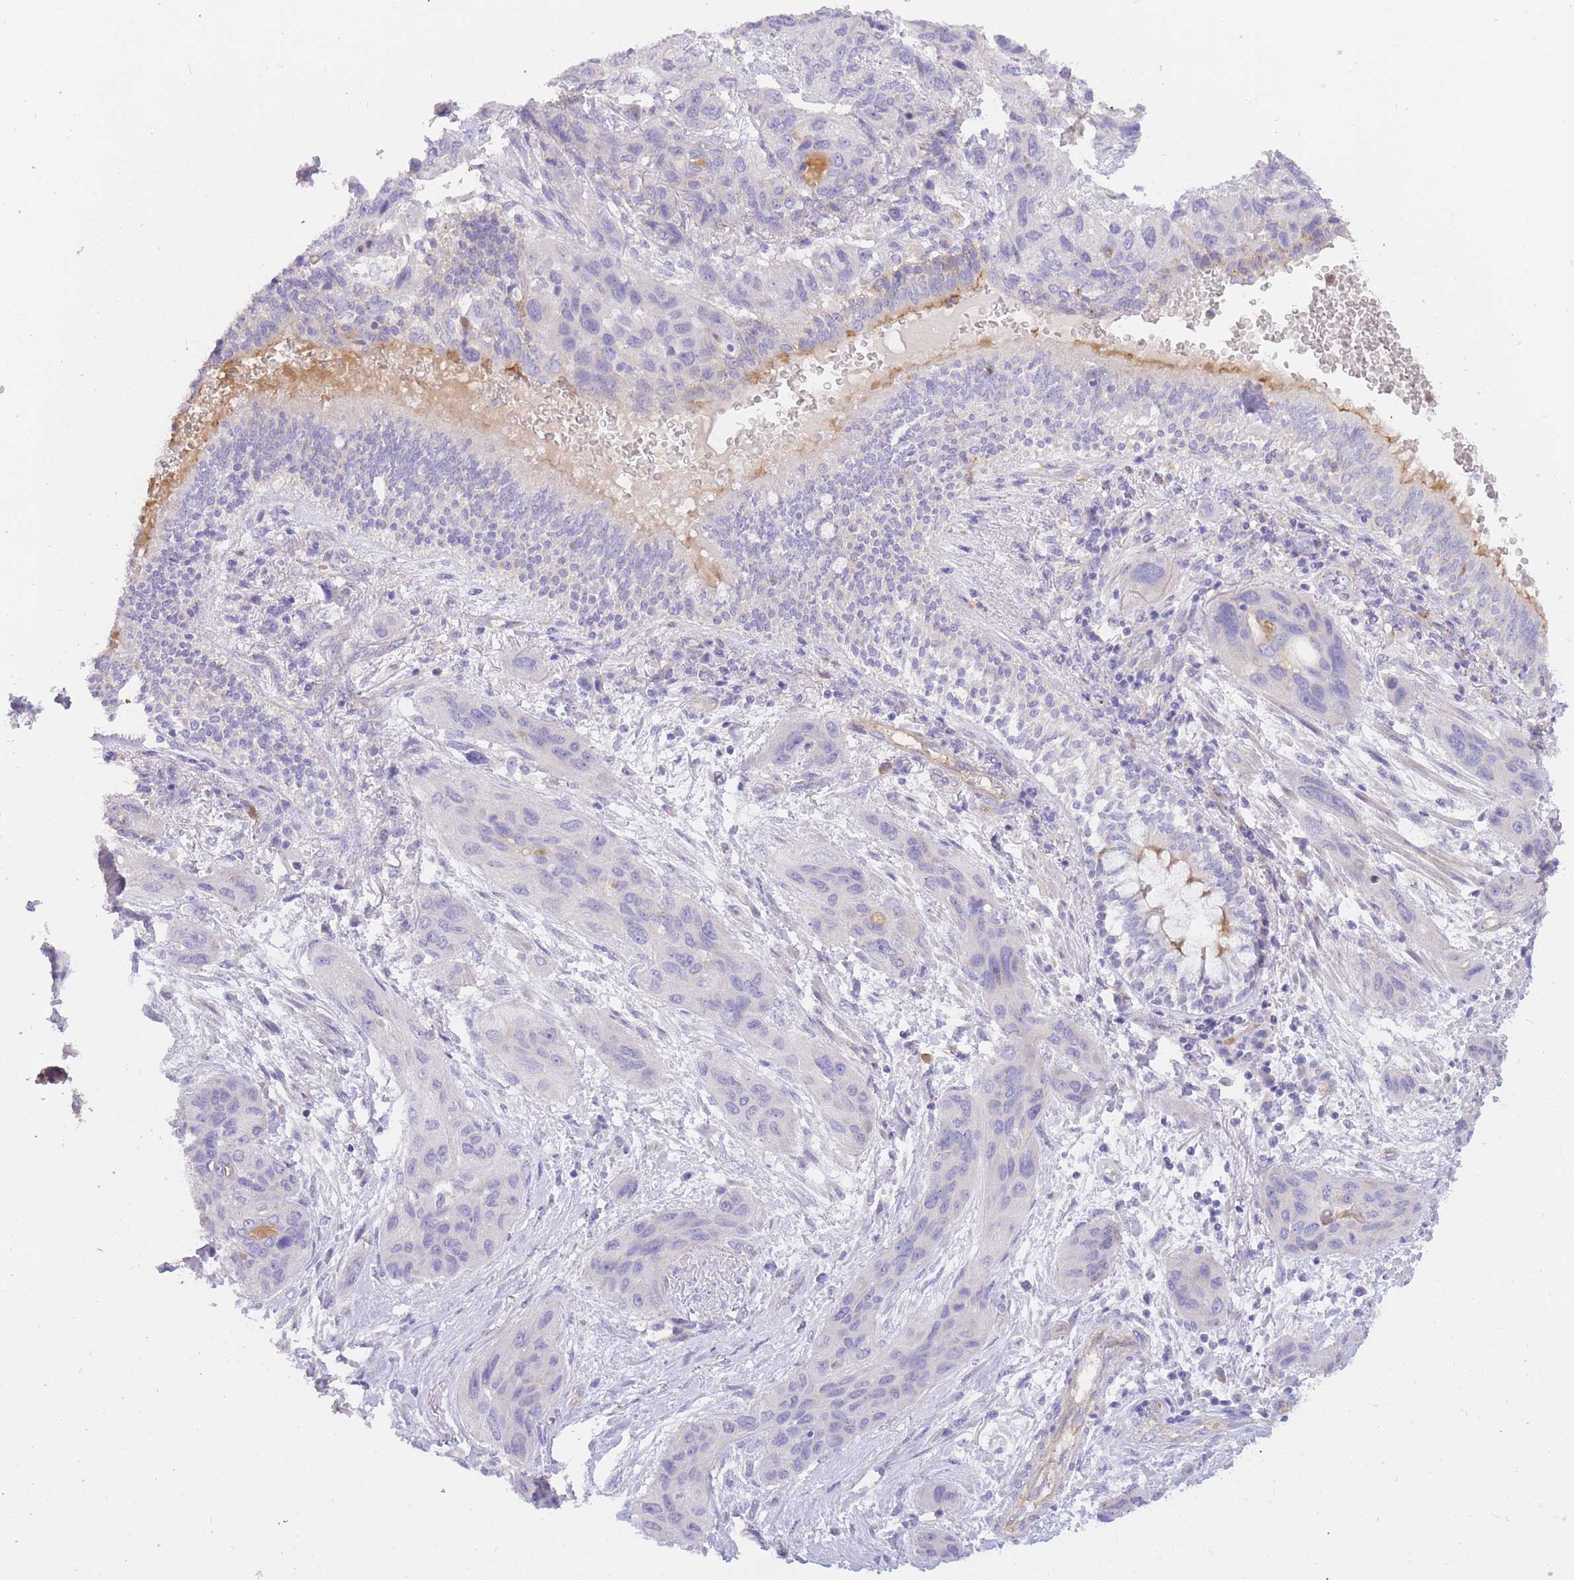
{"staining": {"intensity": "negative", "quantity": "none", "location": "none"}, "tissue": "lung cancer", "cell_type": "Tumor cells", "image_type": "cancer", "snomed": [{"axis": "morphology", "description": "Squamous cell carcinoma, NOS"}, {"axis": "topography", "description": "Lung"}], "caption": "Tumor cells are negative for protein expression in human lung cancer (squamous cell carcinoma).", "gene": "SULT1A1", "patient": {"sex": "female", "age": 70}}